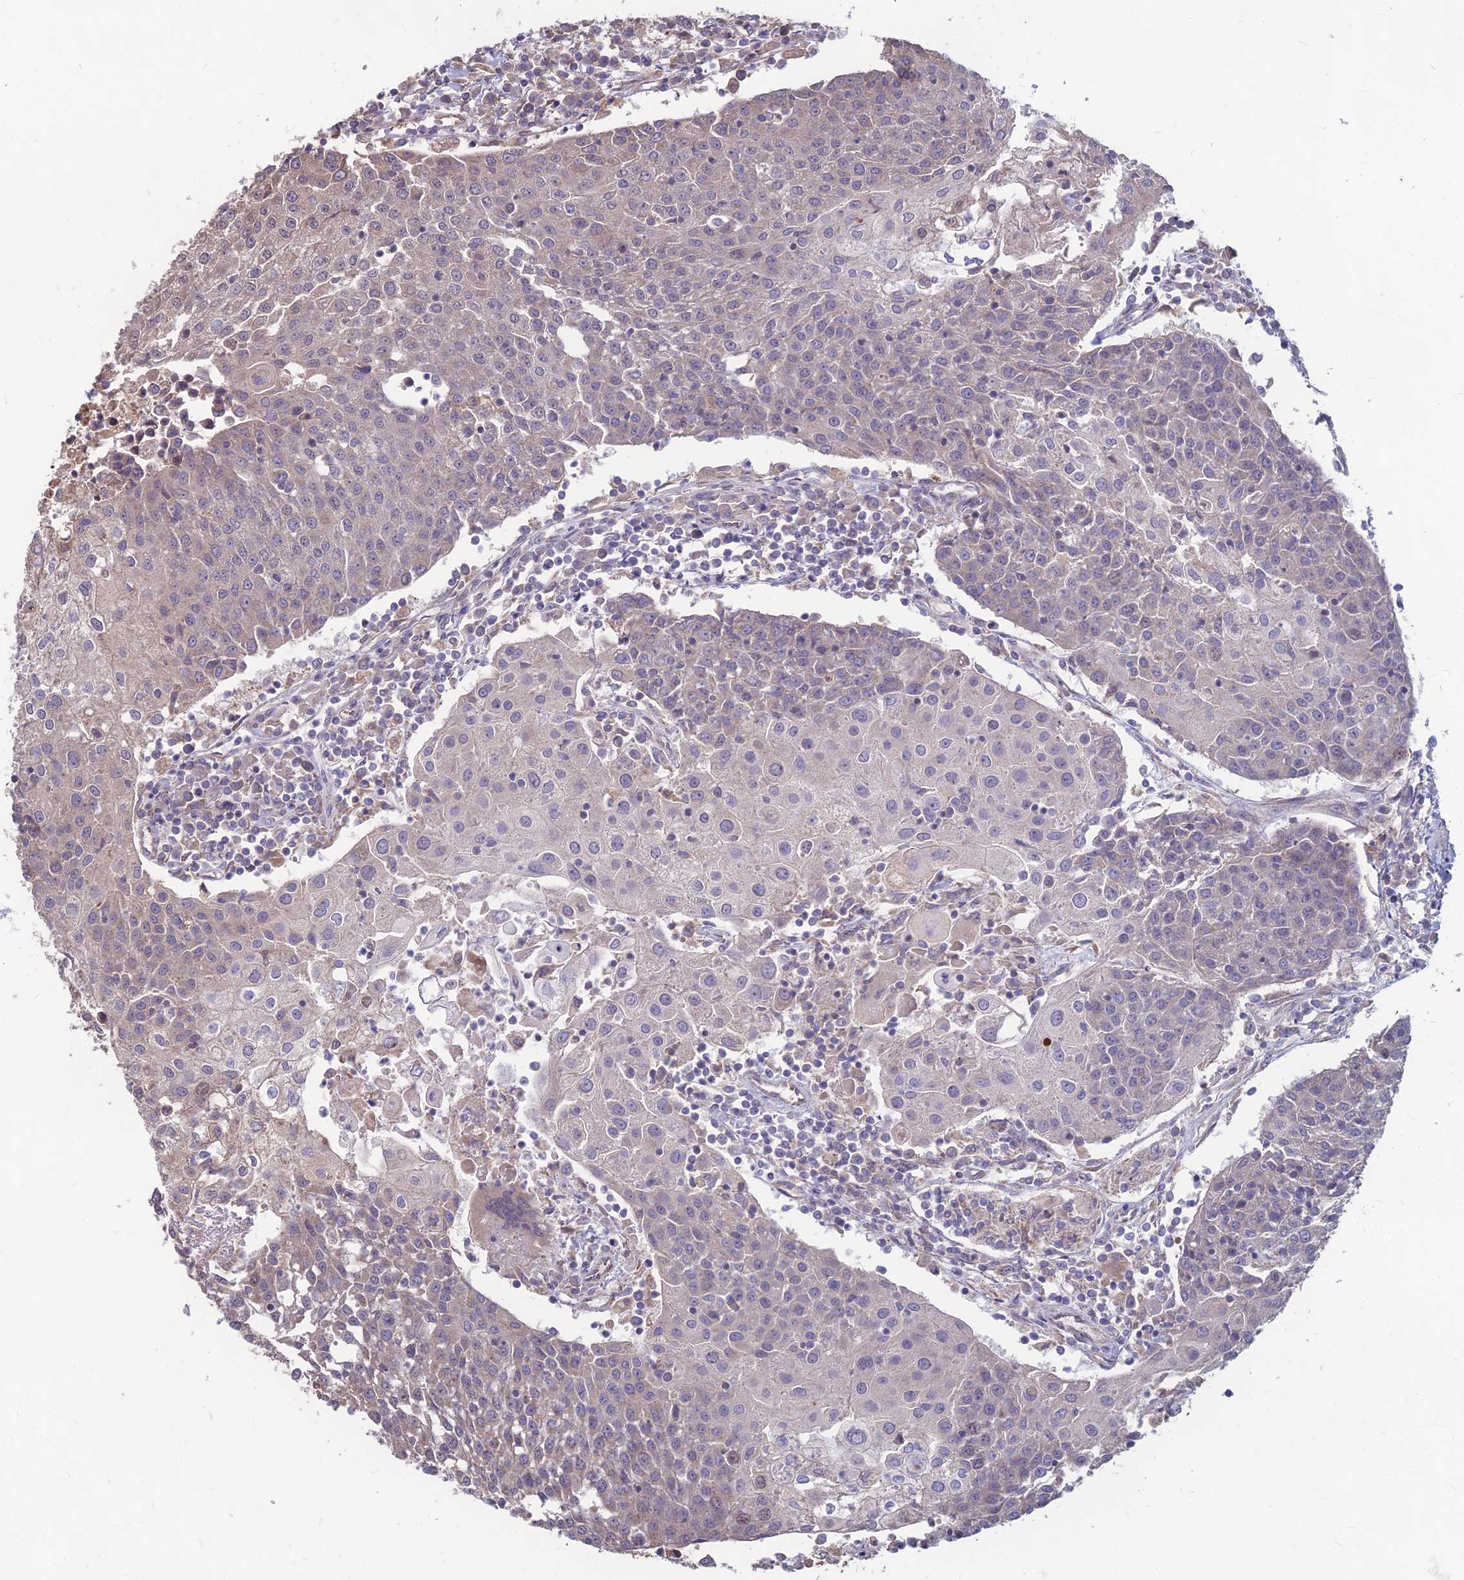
{"staining": {"intensity": "weak", "quantity": "<25%", "location": "cytoplasmic/membranous,nuclear"}, "tissue": "urothelial cancer", "cell_type": "Tumor cells", "image_type": "cancer", "snomed": [{"axis": "morphology", "description": "Urothelial carcinoma, High grade"}, {"axis": "topography", "description": "Urinary bladder"}], "caption": "An immunohistochemistry image of high-grade urothelial carcinoma is shown. There is no staining in tumor cells of high-grade urothelial carcinoma.", "gene": "LSM6", "patient": {"sex": "female", "age": 85}}